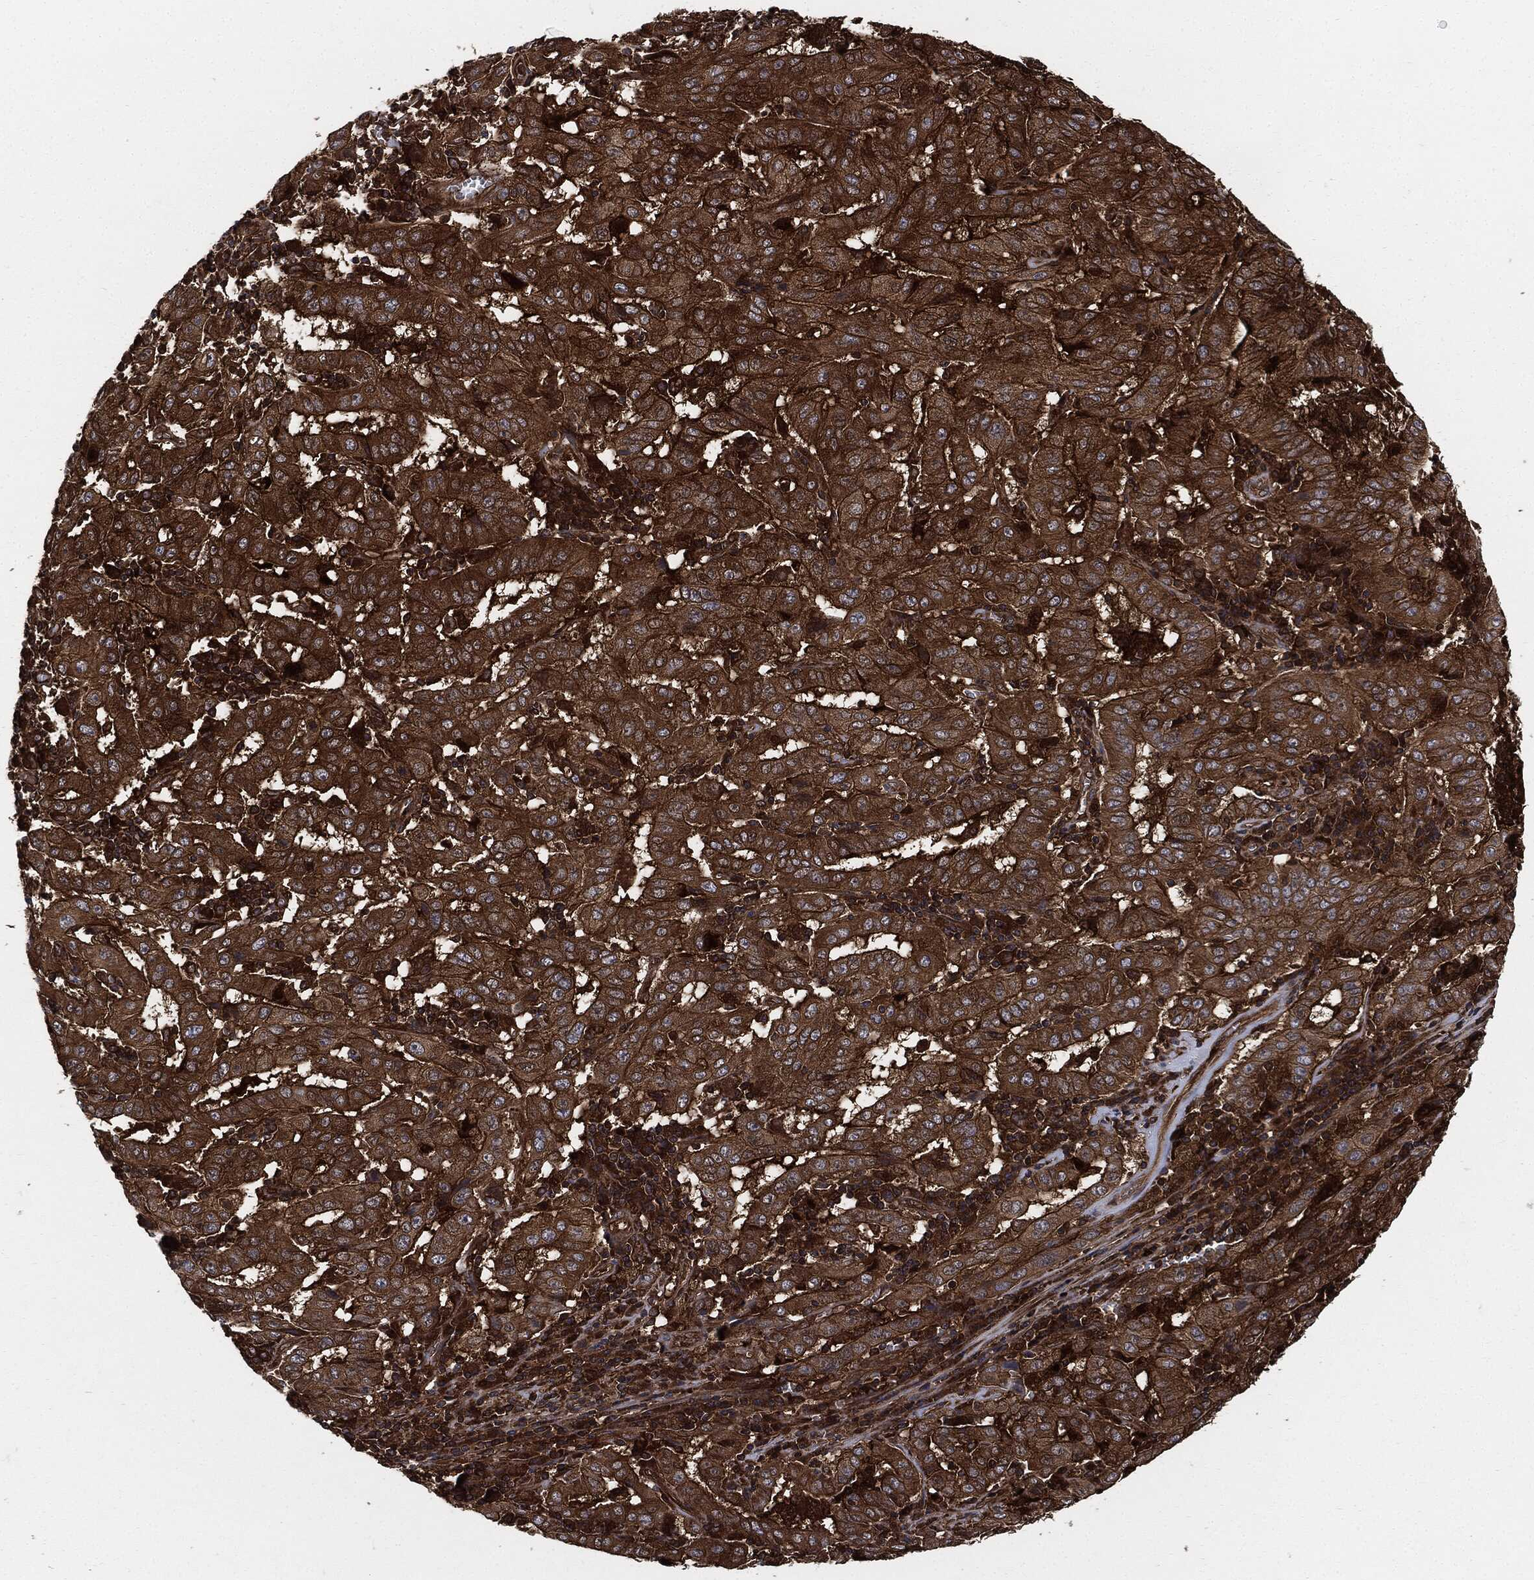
{"staining": {"intensity": "strong", "quantity": ">75%", "location": "cytoplasmic/membranous"}, "tissue": "pancreatic cancer", "cell_type": "Tumor cells", "image_type": "cancer", "snomed": [{"axis": "morphology", "description": "Adenocarcinoma, NOS"}, {"axis": "topography", "description": "Pancreas"}], "caption": "Strong cytoplasmic/membranous expression for a protein is identified in about >75% of tumor cells of pancreatic cancer using immunohistochemistry (IHC).", "gene": "XPNPEP1", "patient": {"sex": "male", "age": 63}}